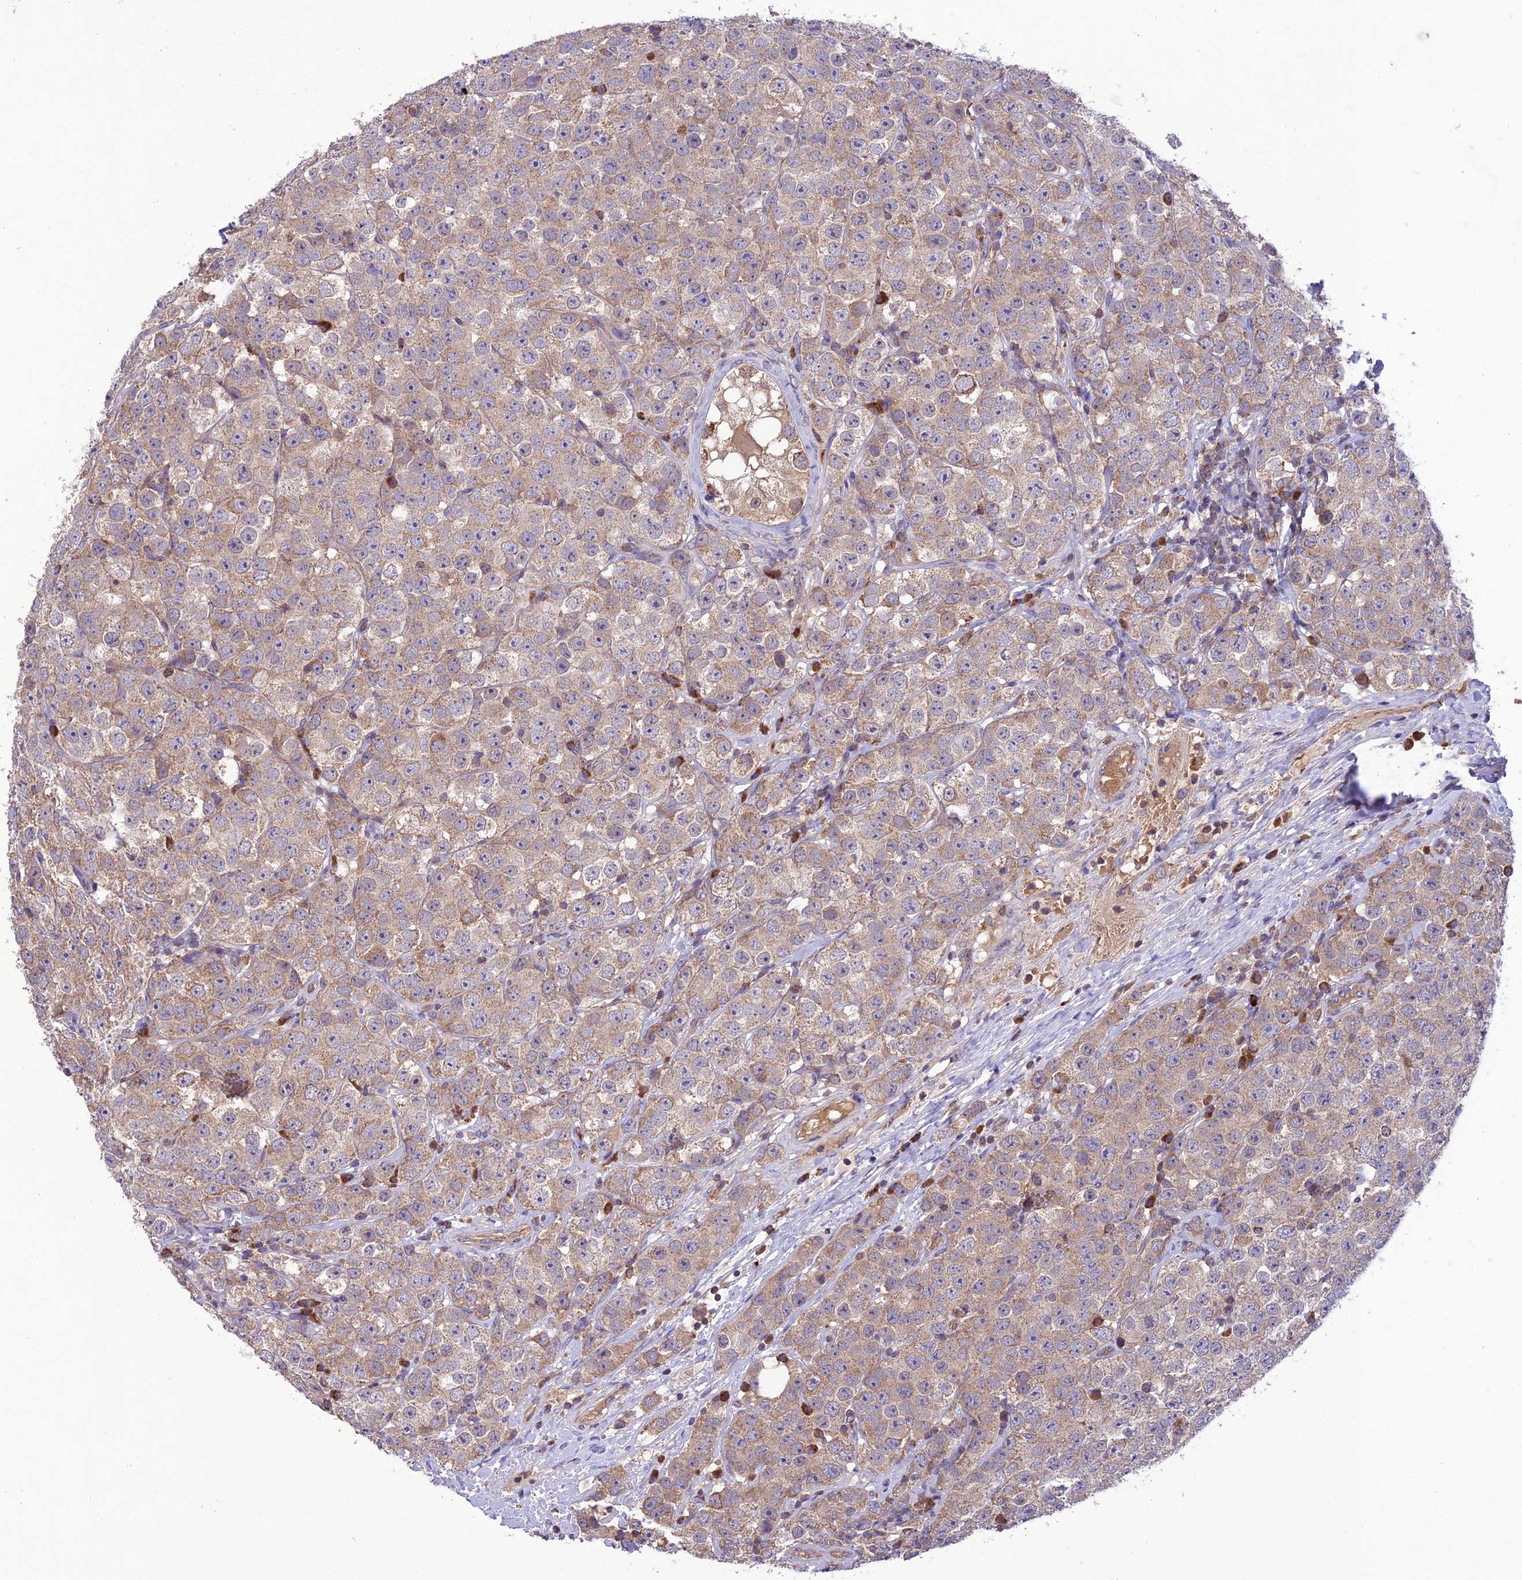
{"staining": {"intensity": "weak", "quantity": "<25%", "location": "cytoplasmic/membranous"}, "tissue": "testis cancer", "cell_type": "Tumor cells", "image_type": "cancer", "snomed": [{"axis": "morphology", "description": "Seminoma, NOS"}, {"axis": "topography", "description": "Testis"}], "caption": "The image exhibits no significant staining in tumor cells of testis seminoma.", "gene": "NDUFAF1", "patient": {"sex": "male", "age": 28}}